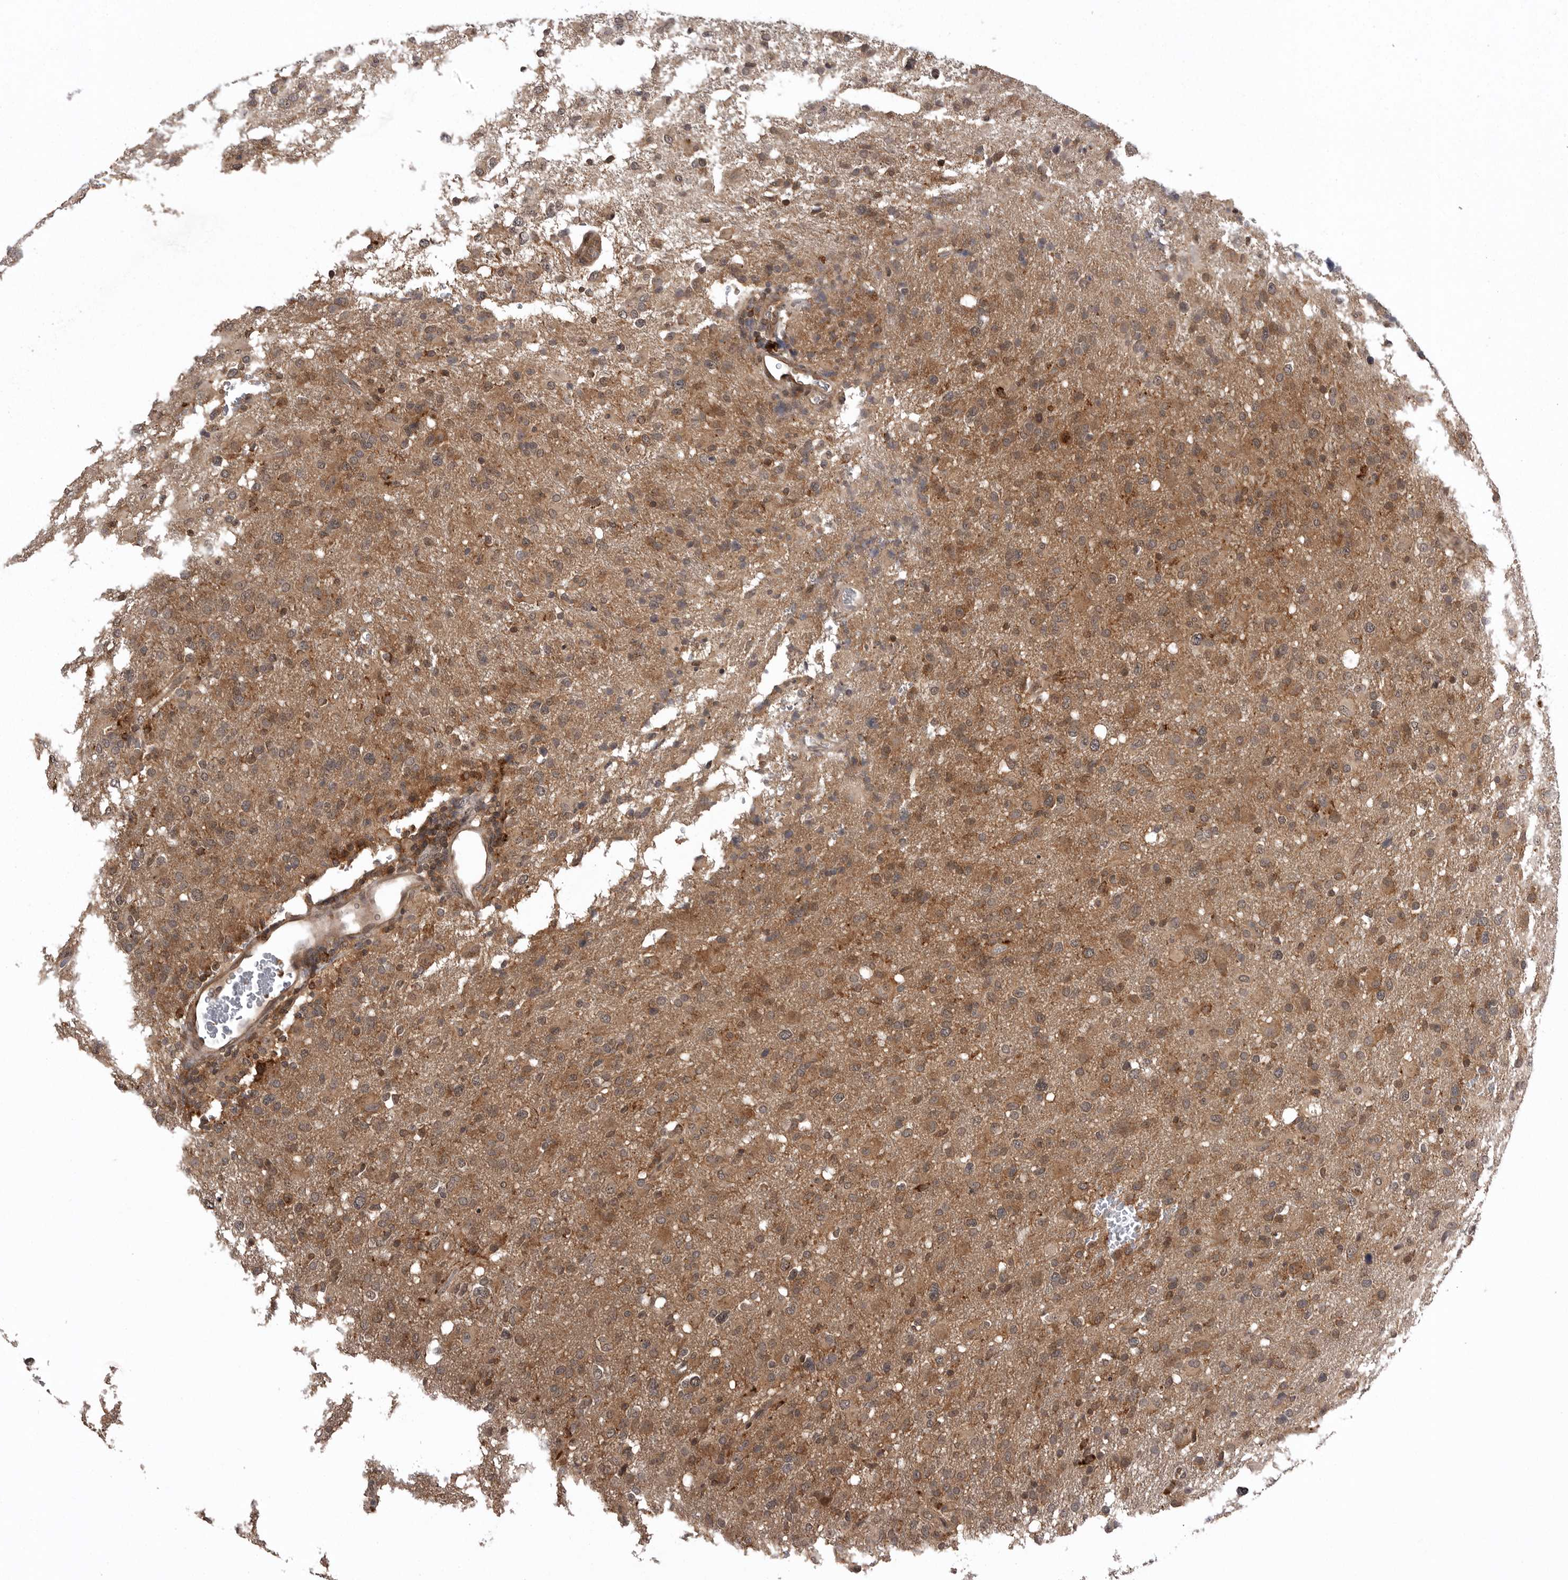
{"staining": {"intensity": "moderate", "quantity": "25%-75%", "location": "cytoplasmic/membranous,nuclear"}, "tissue": "glioma", "cell_type": "Tumor cells", "image_type": "cancer", "snomed": [{"axis": "morphology", "description": "Glioma, malignant, High grade"}, {"axis": "topography", "description": "Brain"}], "caption": "High-grade glioma (malignant) stained with a protein marker reveals moderate staining in tumor cells.", "gene": "AOAH", "patient": {"sex": "female", "age": 57}}